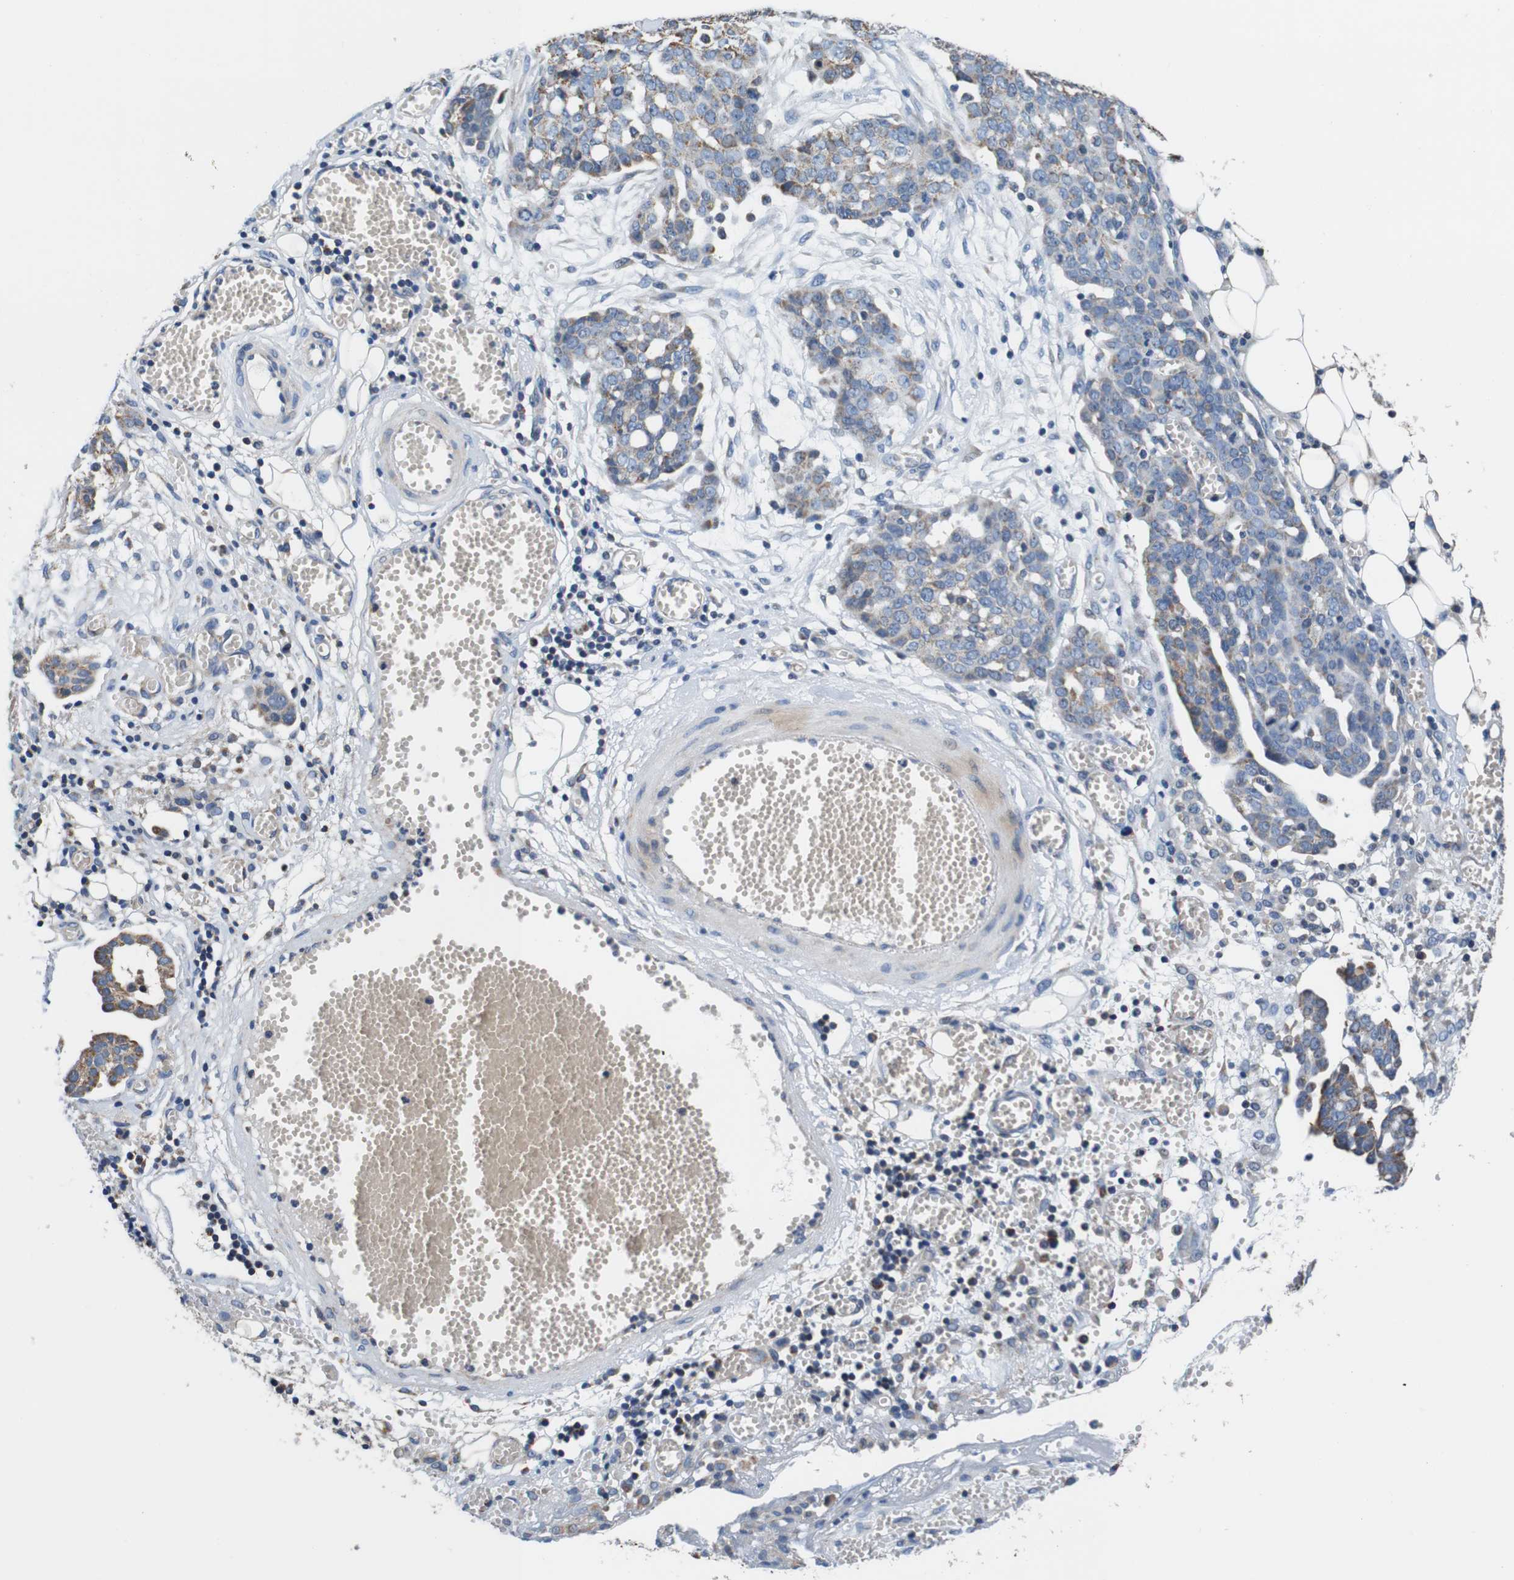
{"staining": {"intensity": "weak", "quantity": ">75%", "location": "cytoplasmic/membranous"}, "tissue": "ovarian cancer", "cell_type": "Tumor cells", "image_type": "cancer", "snomed": [{"axis": "morphology", "description": "Cystadenocarcinoma, serous, NOS"}, {"axis": "topography", "description": "Soft tissue"}, {"axis": "topography", "description": "Ovary"}], "caption": "Immunohistochemical staining of human ovarian cancer (serous cystadenocarcinoma) displays weak cytoplasmic/membranous protein staining in approximately >75% of tumor cells.", "gene": "LRP4", "patient": {"sex": "female", "age": 57}}